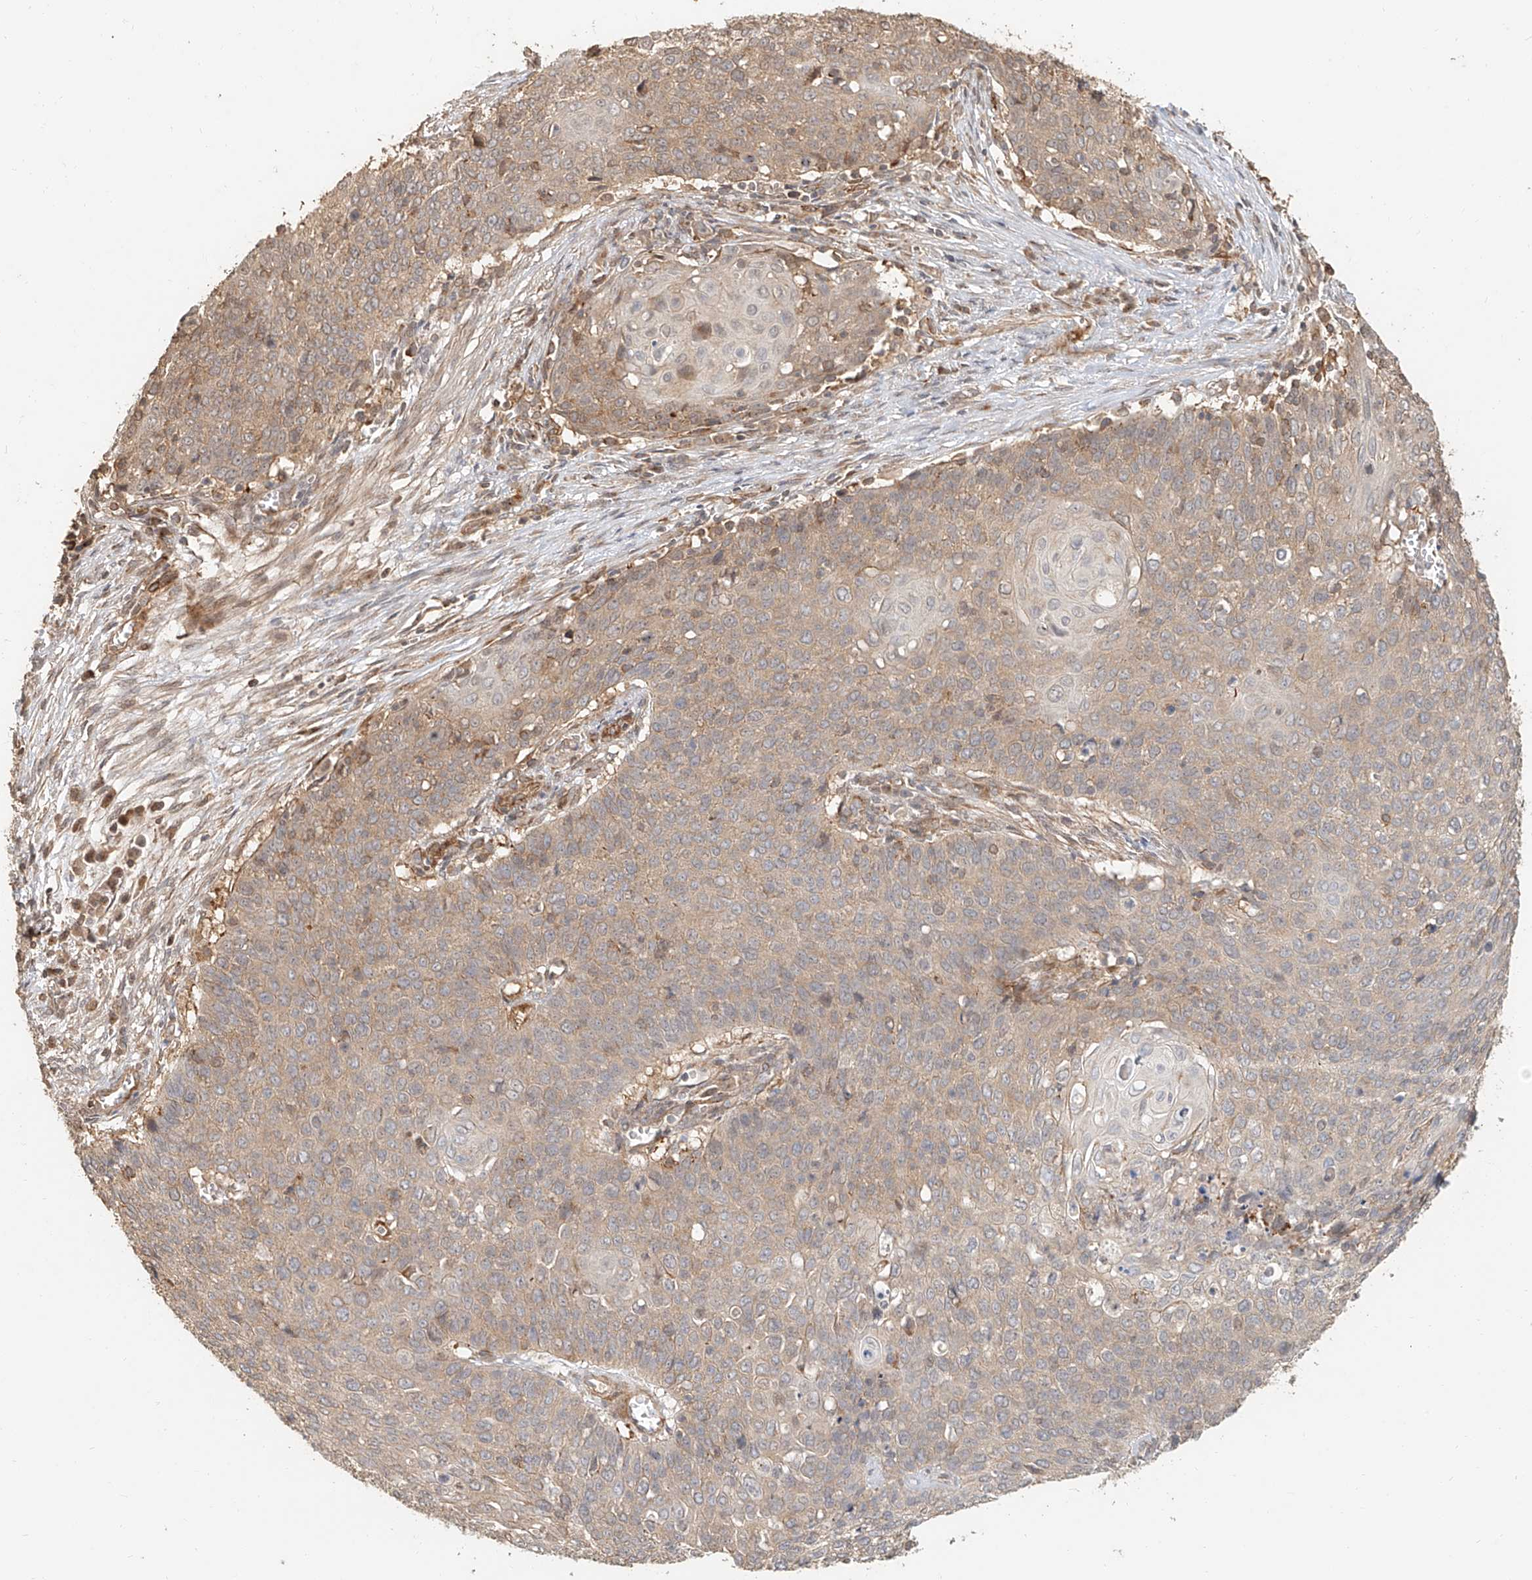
{"staining": {"intensity": "moderate", "quantity": "25%-75%", "location": "cytoplasmic/membranous"}, "tissue": "cervical cancer", "cell_type": "Tumor cells", "image_type": "cancer", "snomed": [{"axis": "morphology", "description": "Squamous cell carcinoma, NOS"}, {"axis": "topography", "description": "Cervix"}], "caption": "This micrograph reveals IHC staining of cervical squamous cell carcinoma, with medium moderate cytoplasmic/membranous expression in about 25%-75% of tumor cells.", "gene": "NAP1L1", "patient": {"sex": "female", "age": 39}}